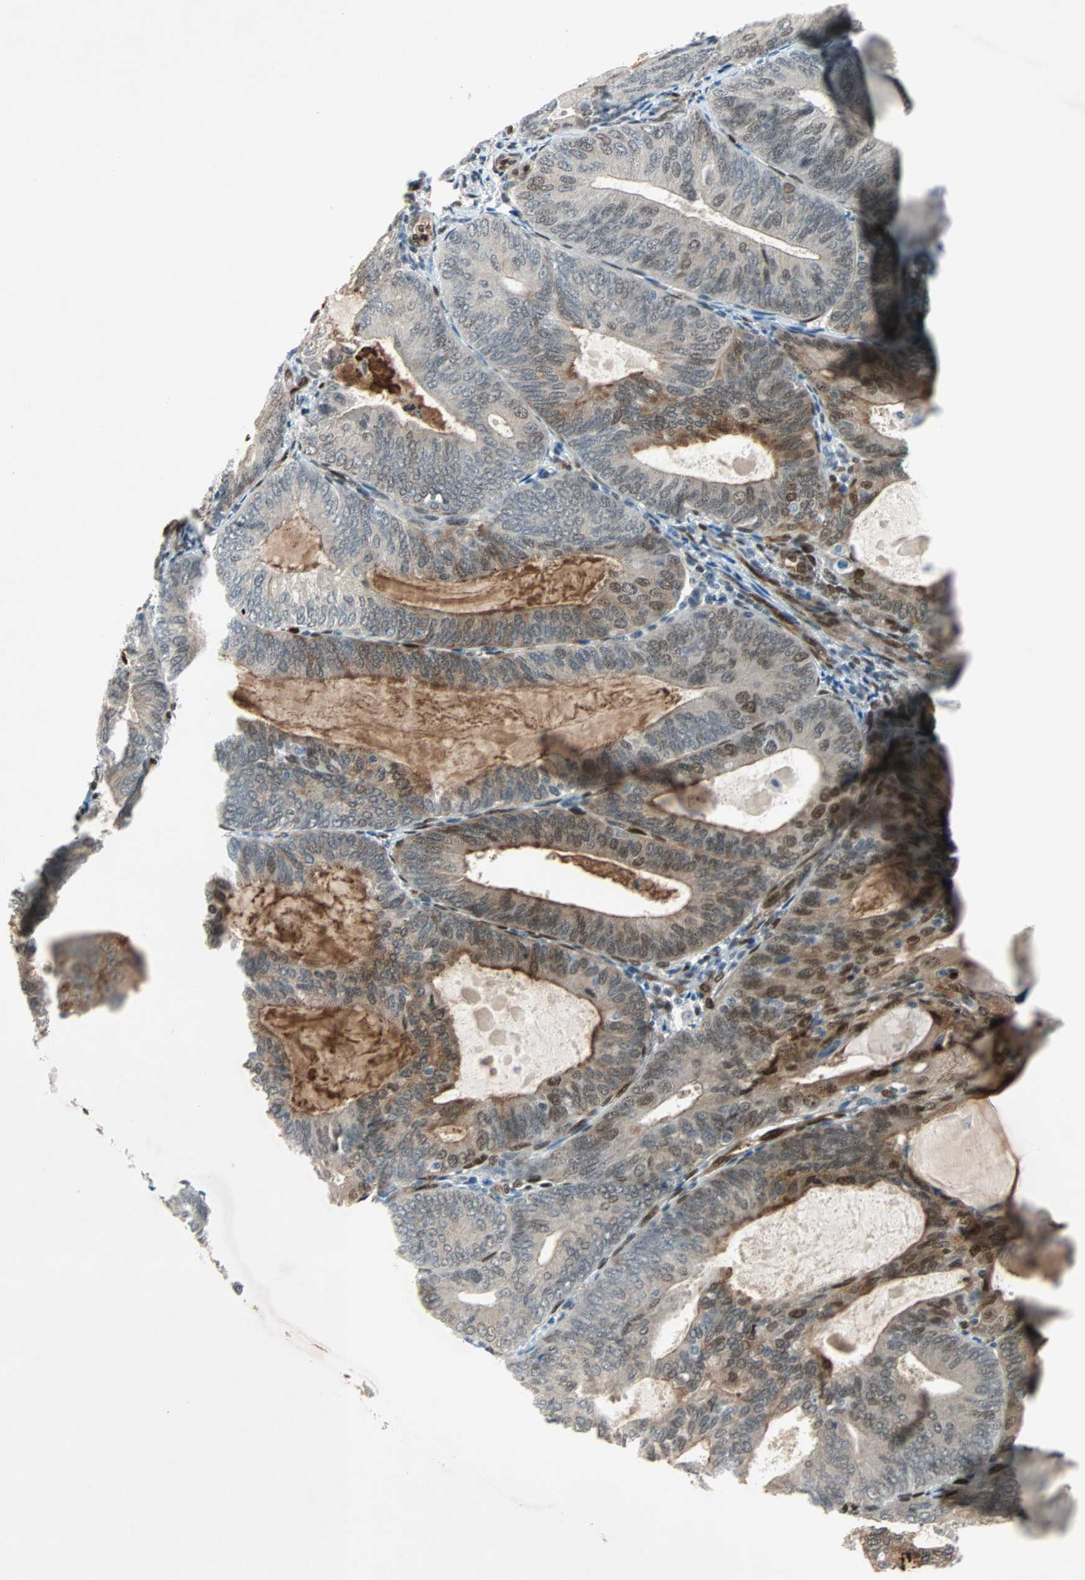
{"staining": {"intensity": "strong", "quantity": ">75%", "location": "cytoplasmic/membranous,nuclear"}, "tissue": "endometrial cancer", "cell_type": "Tumor cells", "image_type": "cancer", "snomed": [{"axis": "morphology", "description": "Adenocarcinoma, NOS"}, {"axis": "topography", "description": "Endometrium"}], "caption": "This is a photomicrograph of IHC staining of endometrial adenocarcinoma, which shows strong positivity in the cytoplasmic/membranous and nuclear of tumor cells.", "gene": "WWTR1", "patient": {"sex": "female", "age": 81}}